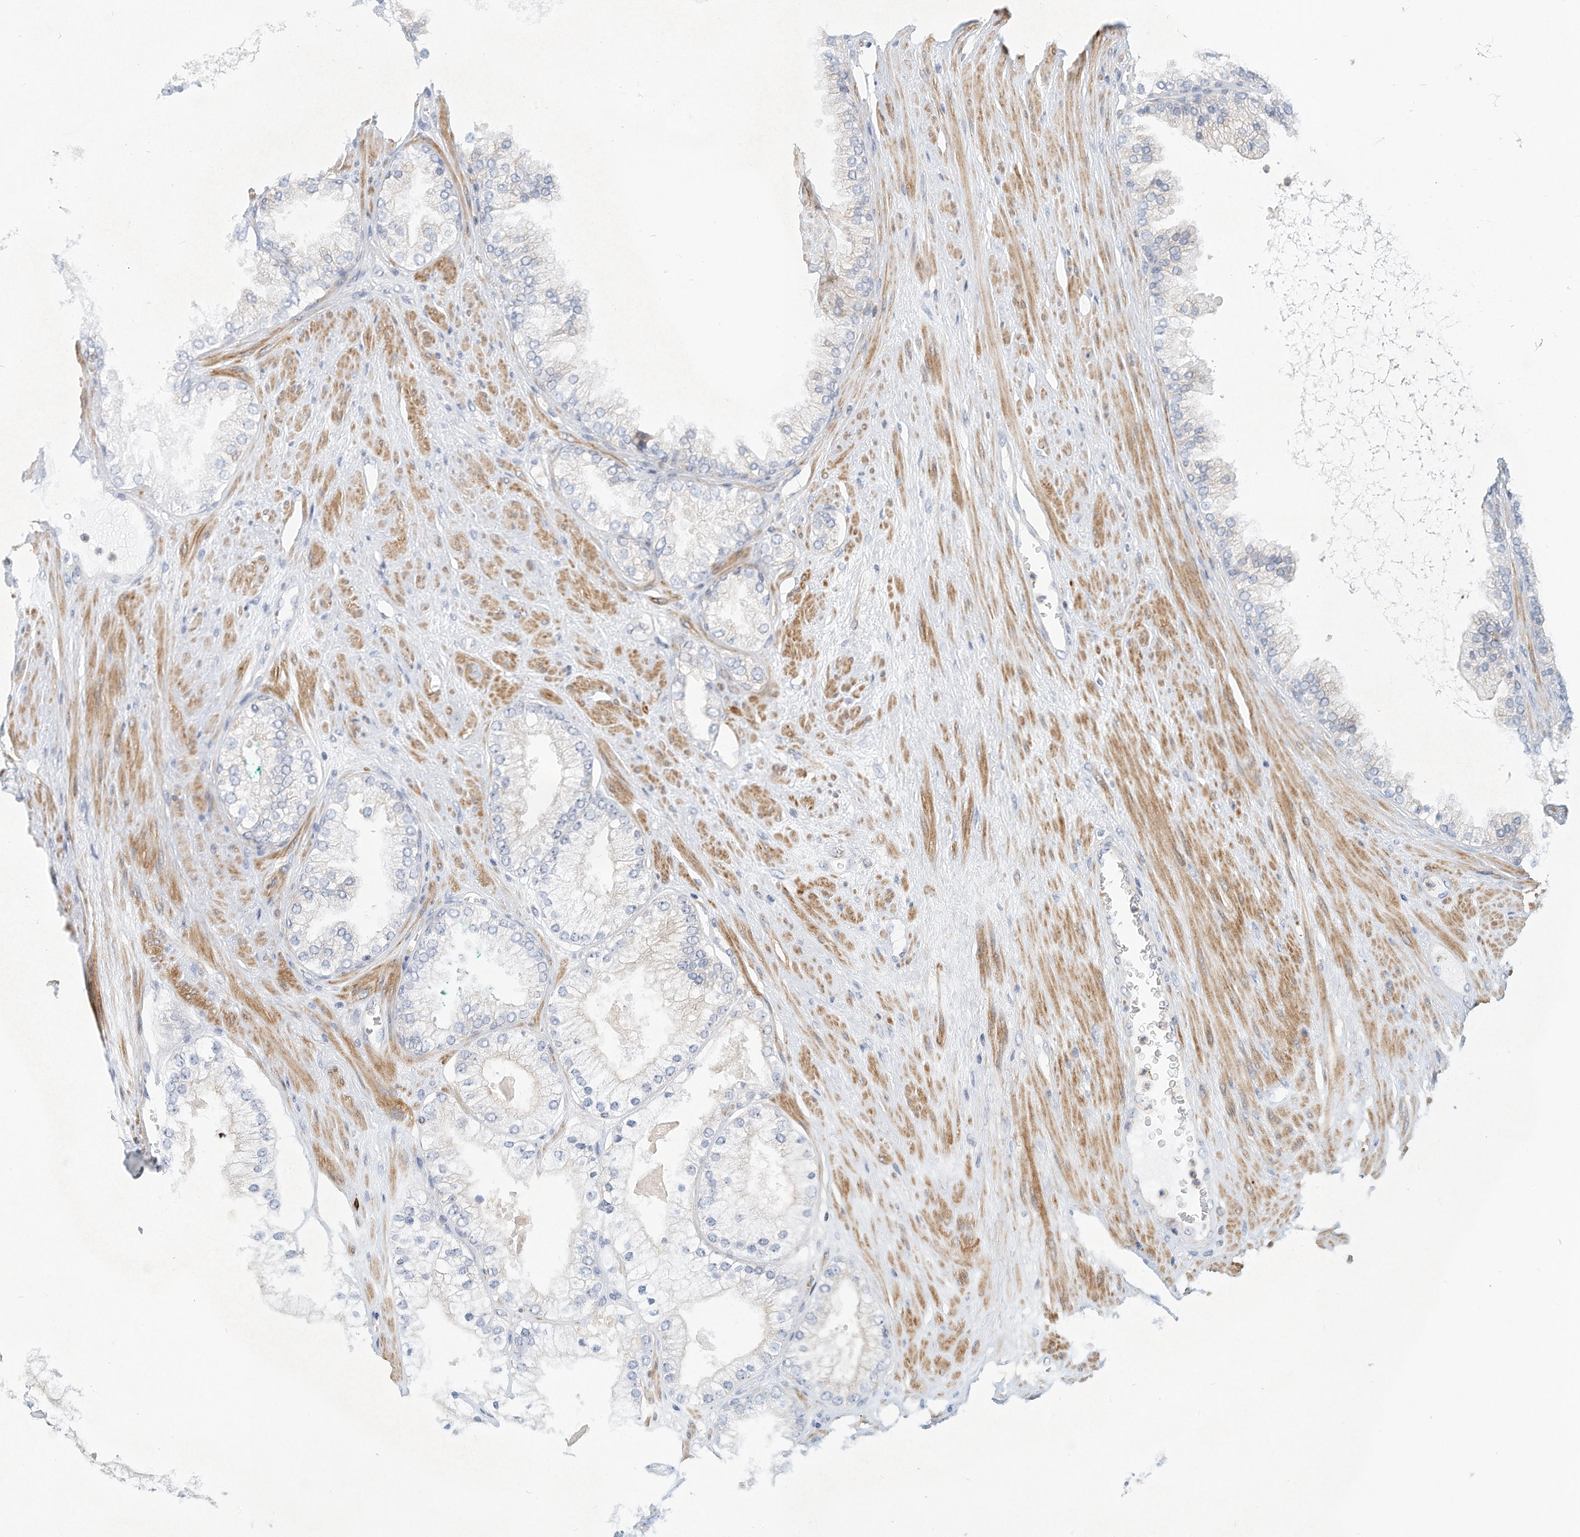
{"staining": {"intensity": "negative", "quantity": "none", "location": "none"}, "tissue": "prostate cancer", "cell_type": "Tumor cells", "image_type": "cancer", "snomed": [{"axis": "morphology", "description": "Adenocarcinoma, High grade"}, {"axis": "topography", "description": "Prostate"}], "caption": "Immunohistochemical staining of prostate cancer (adenocarcinoma (high-grade)) displays no significant positivity in tumor cells. (Brightfield microscopy of DAB (3,3'-diaminobenzidine) immunohistochemistry (IHC) at high magnification).", "gene": "MICAL1", "patient": {"sex": "male", "age": 58}}